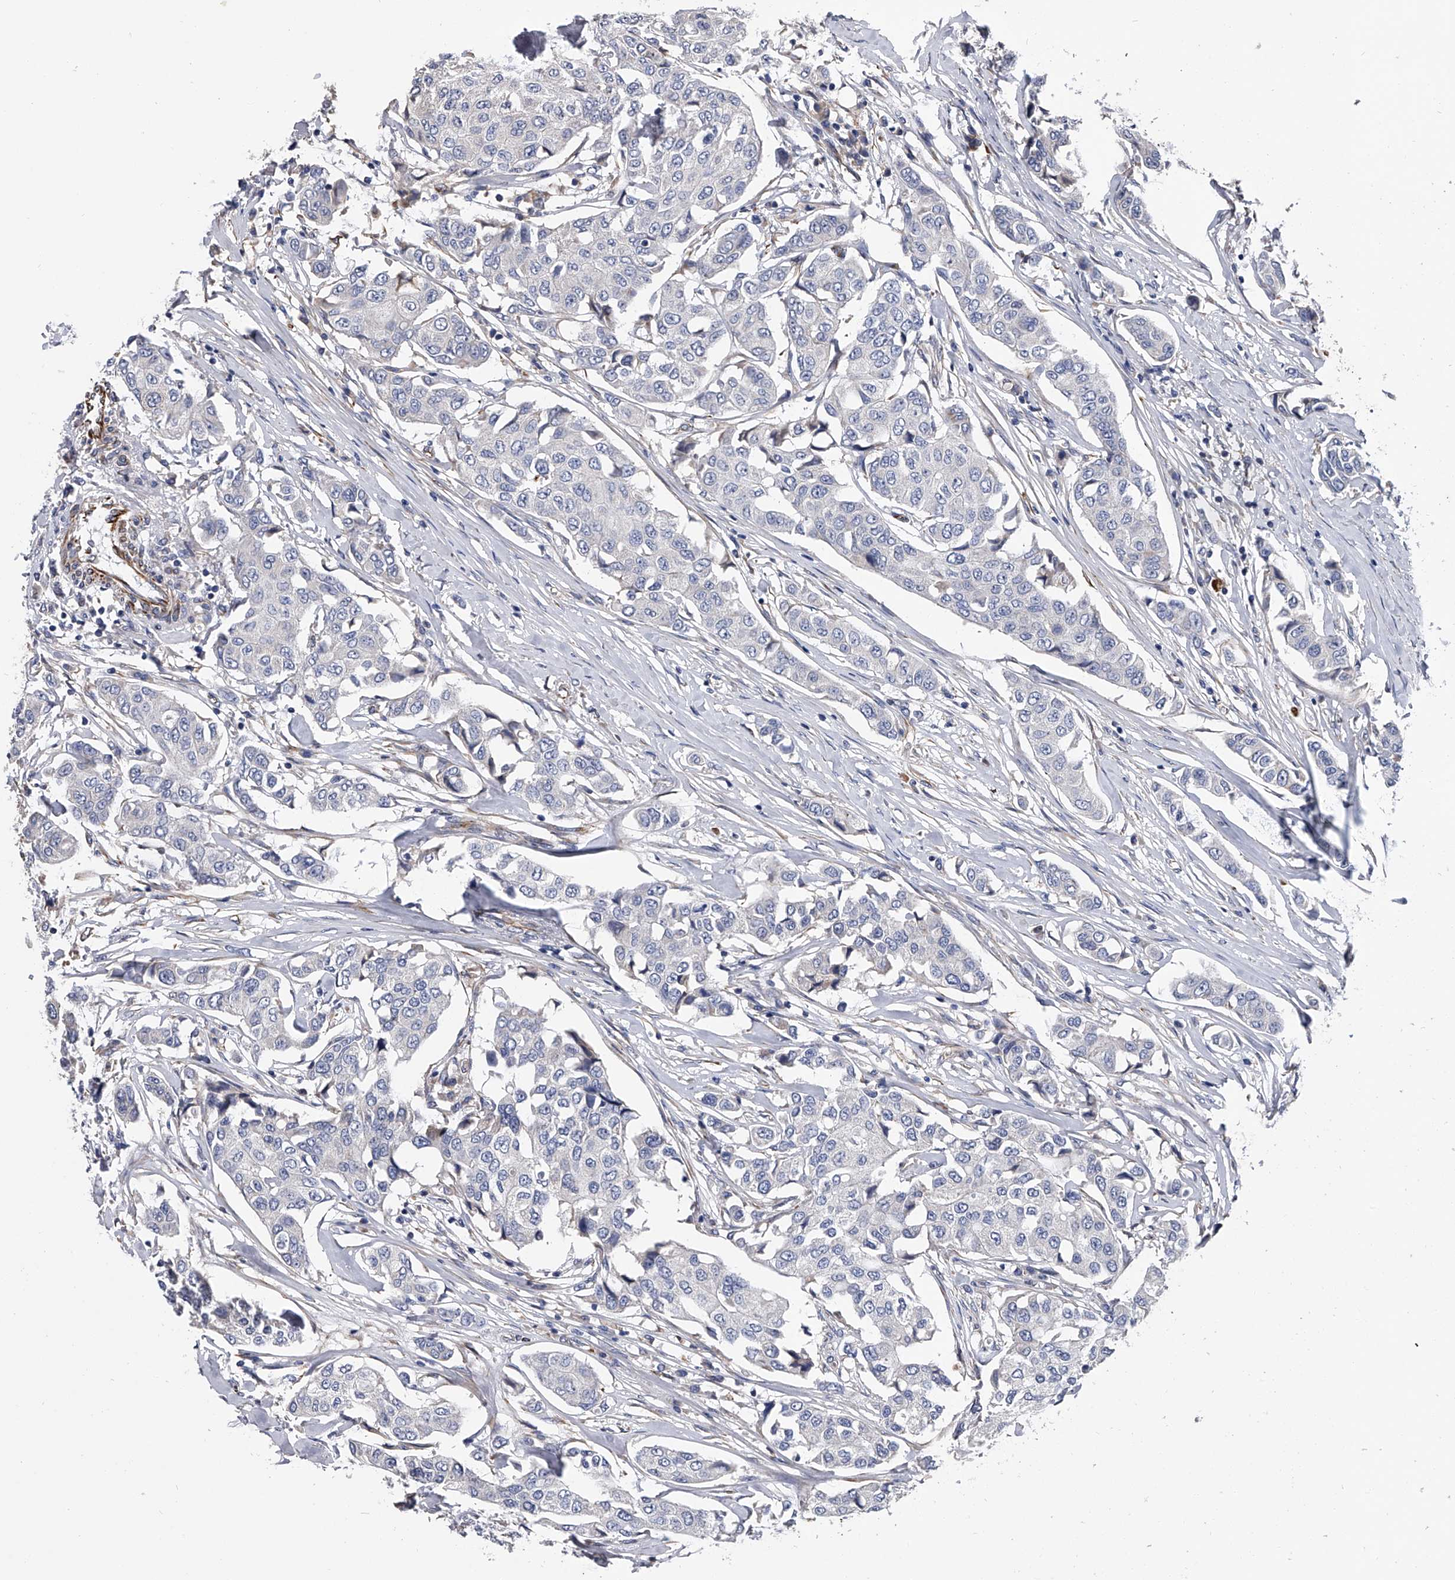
{"staining": {"intensity": "negative", "quantity": "none", "location": "none"}, "tissue": "breast cancer", "cell_type": "Tumor cells", "image_type": "cancer", "snomed": [{"axis": "morphology", "description": "Duct carcinoma"}, {"axis": "topography", "description": "Breast"}], "caption": "Immunohistochemistry micrograph of human breast cancer stained for a protein (brown), which reveals no expression in tumor cells.", "gene": "EFCAB7", "patient": {"sex": "female", "age": 80}}